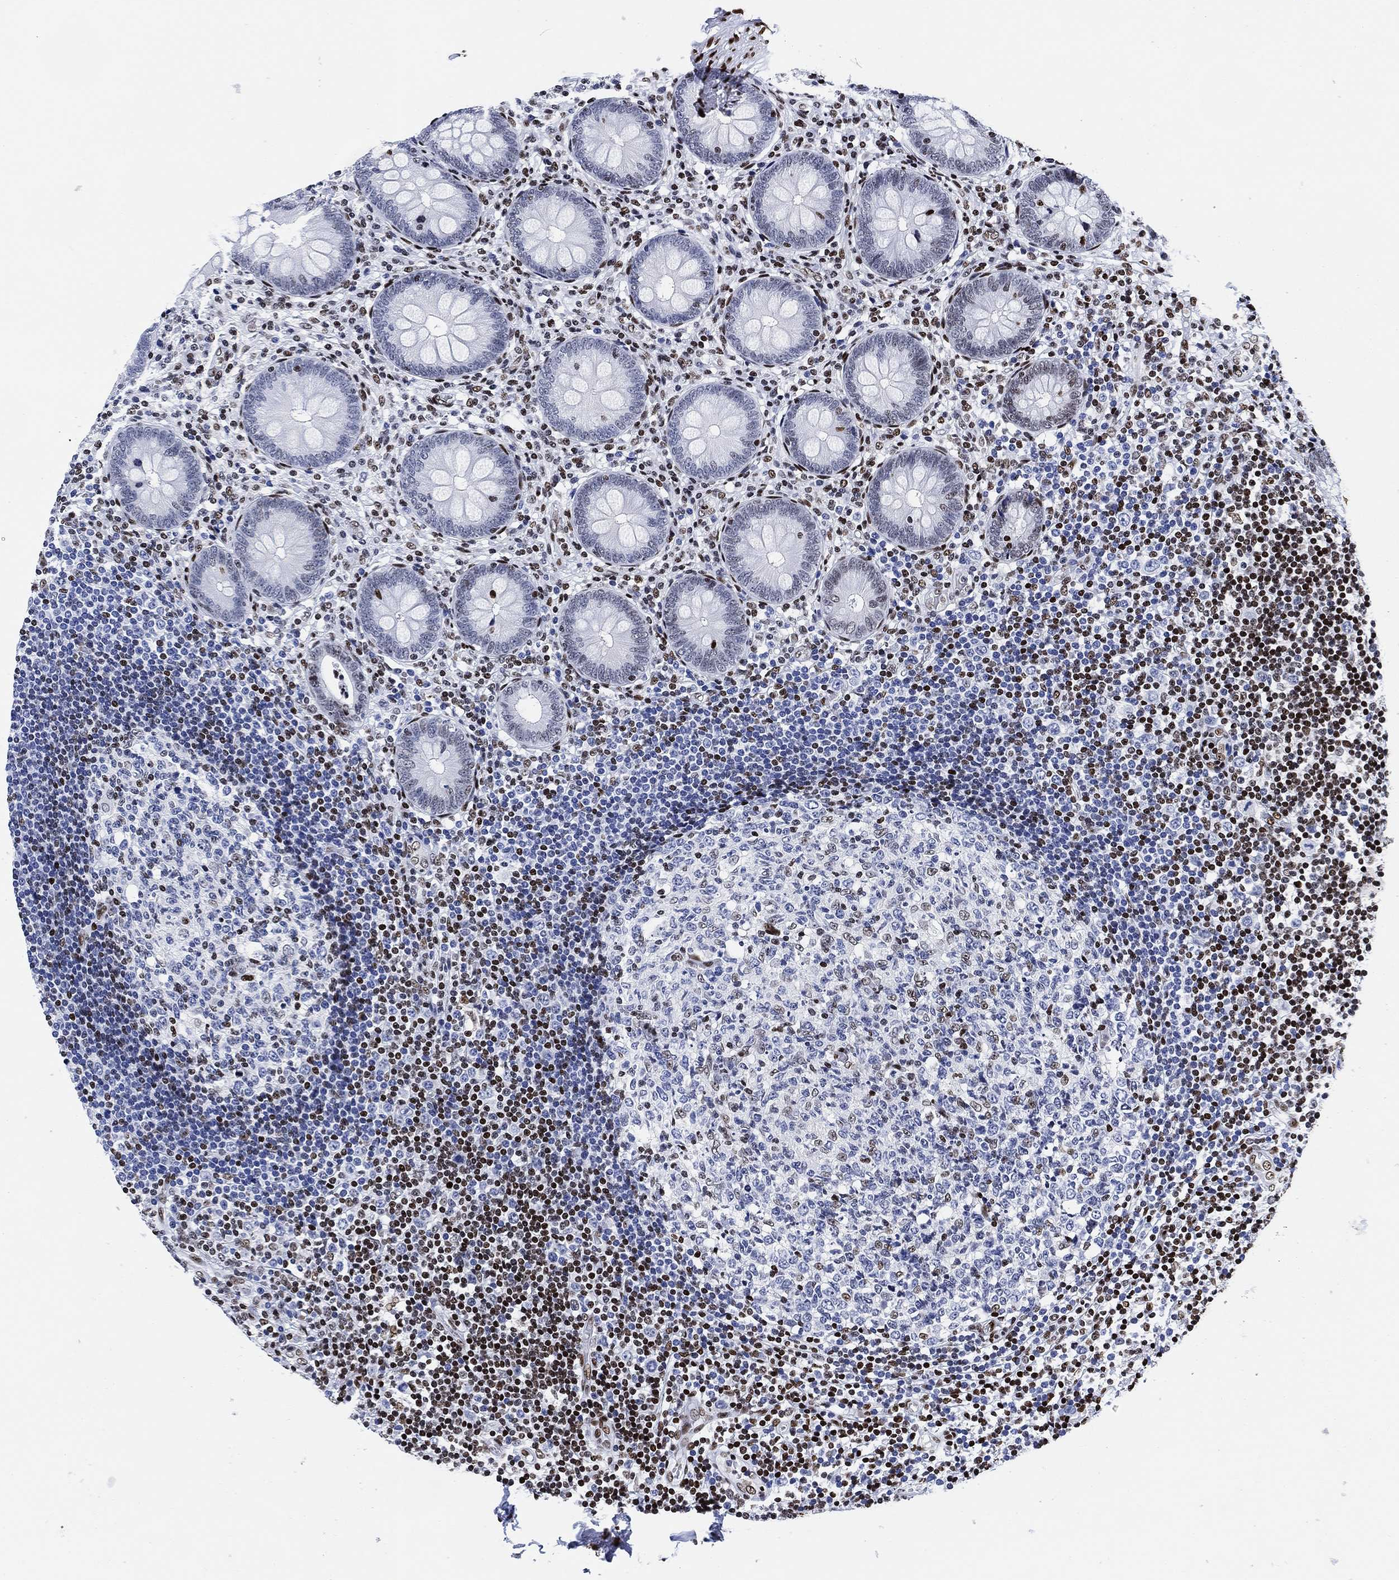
{"staining": {"intensity": "strong", "quantity": "<25%", "location": "nuclear"}, "tissue": "appendix", "cell_type": "Glandular cells", "image_type": "normal", "snomed": [{"axis": "morphology", "description": "Normal tissue, NOS"}, {"axis": "topography", "description": "Appendix"}], "caption": "Unremarkable appendix reveals strong nuclear staining in approximately <25% of glandular cells.", "gene": "H1", "patient": {"sex": "female", "age": 23}}